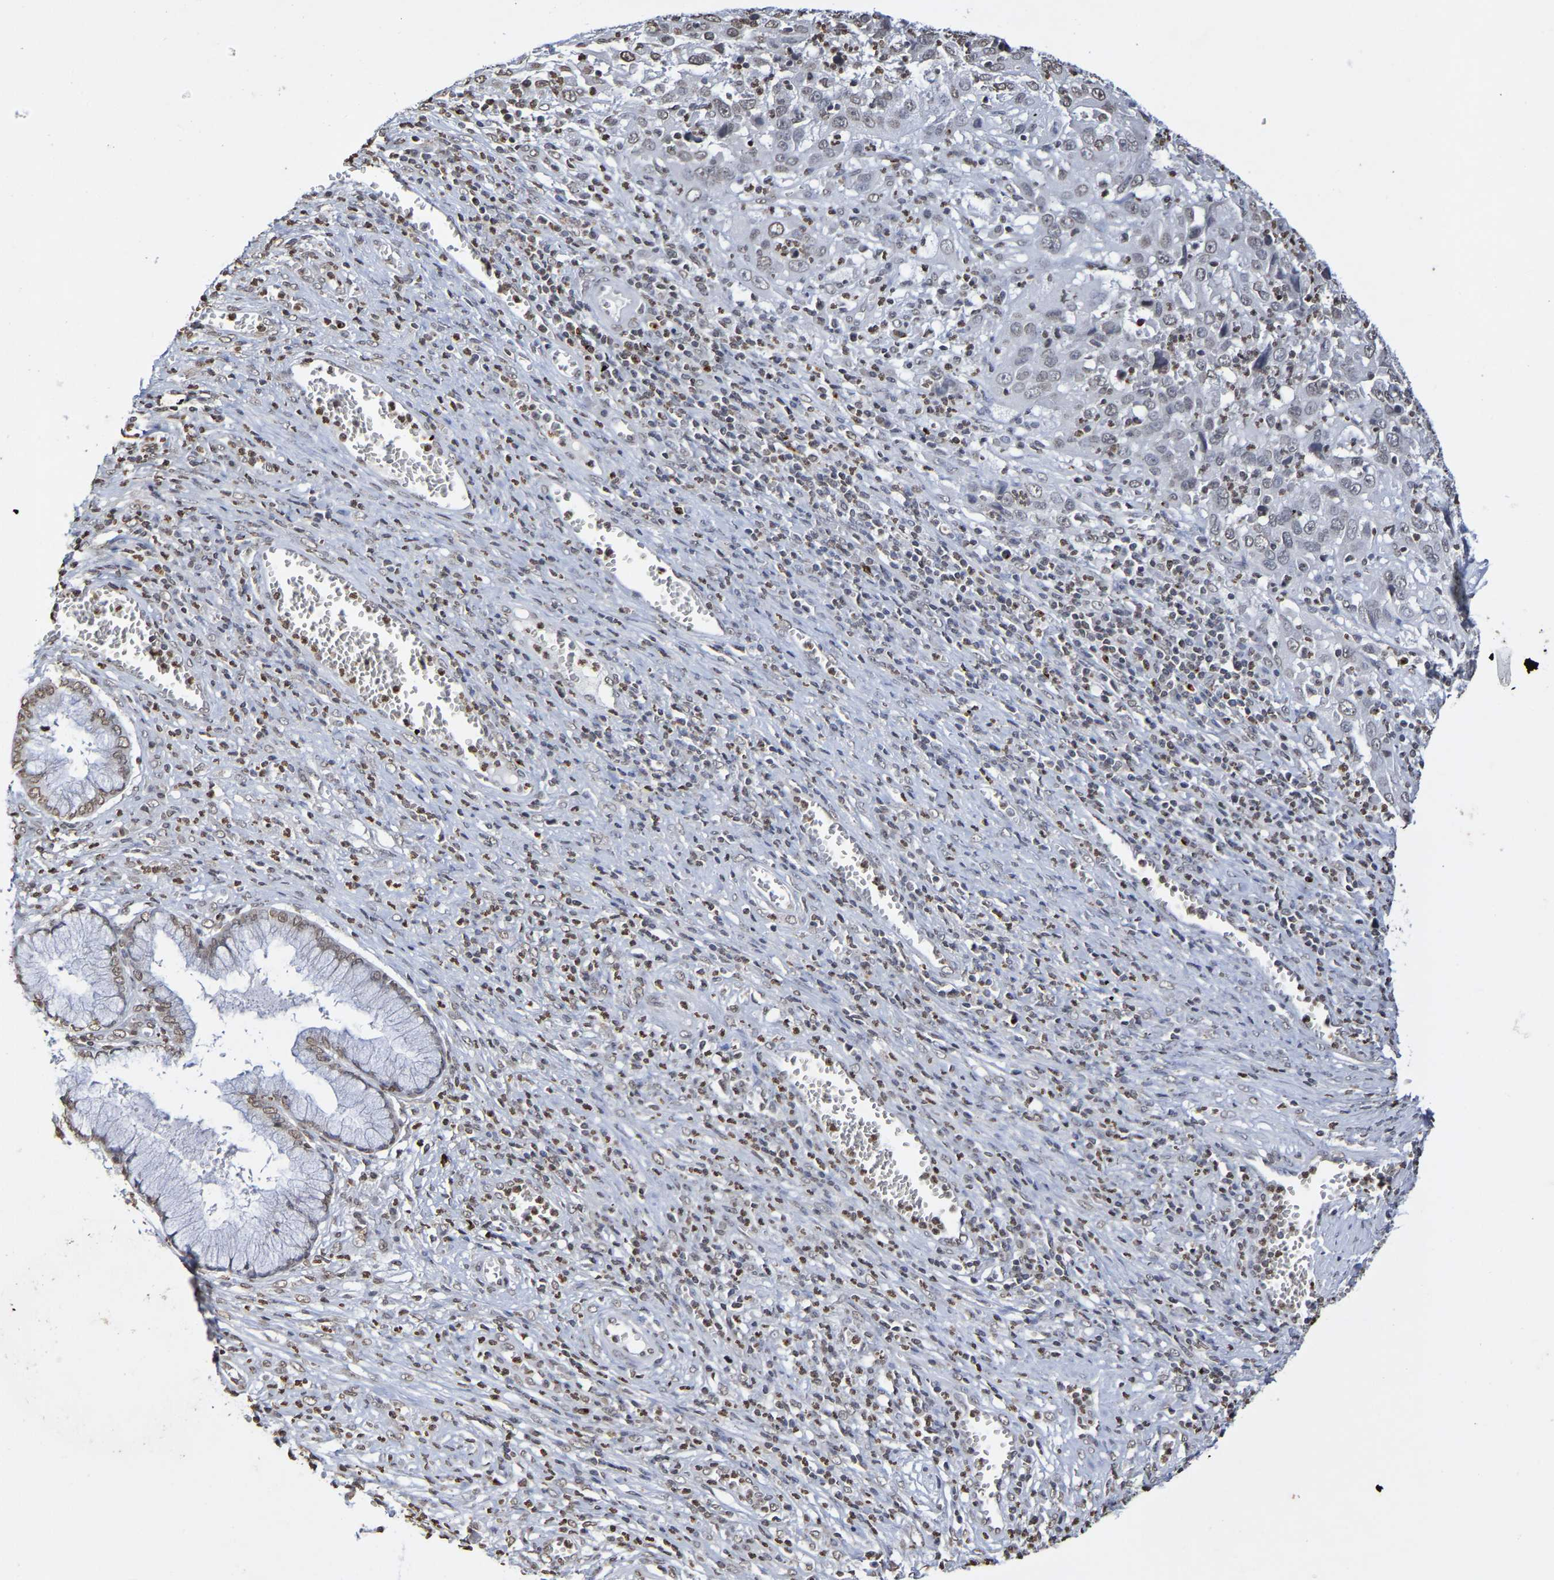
{"staining": {"intensity": "weak", "quantity": "<25%", "location": "nuclear"}, "tissue": "cervical cancer", "cell_type": "Tumor cells", "image_type": "cancer", "snomed": [{"axis": "morphology", "description": "Squamous cell carcinoma, NOS"}, {"axis": "topography", "description": "Cervix"}], "caption": "IHC of cervical cancer reveals no staining in tumor cells.", "gene": "ATF4", "patient": {"sex": "female", "age": 32}}